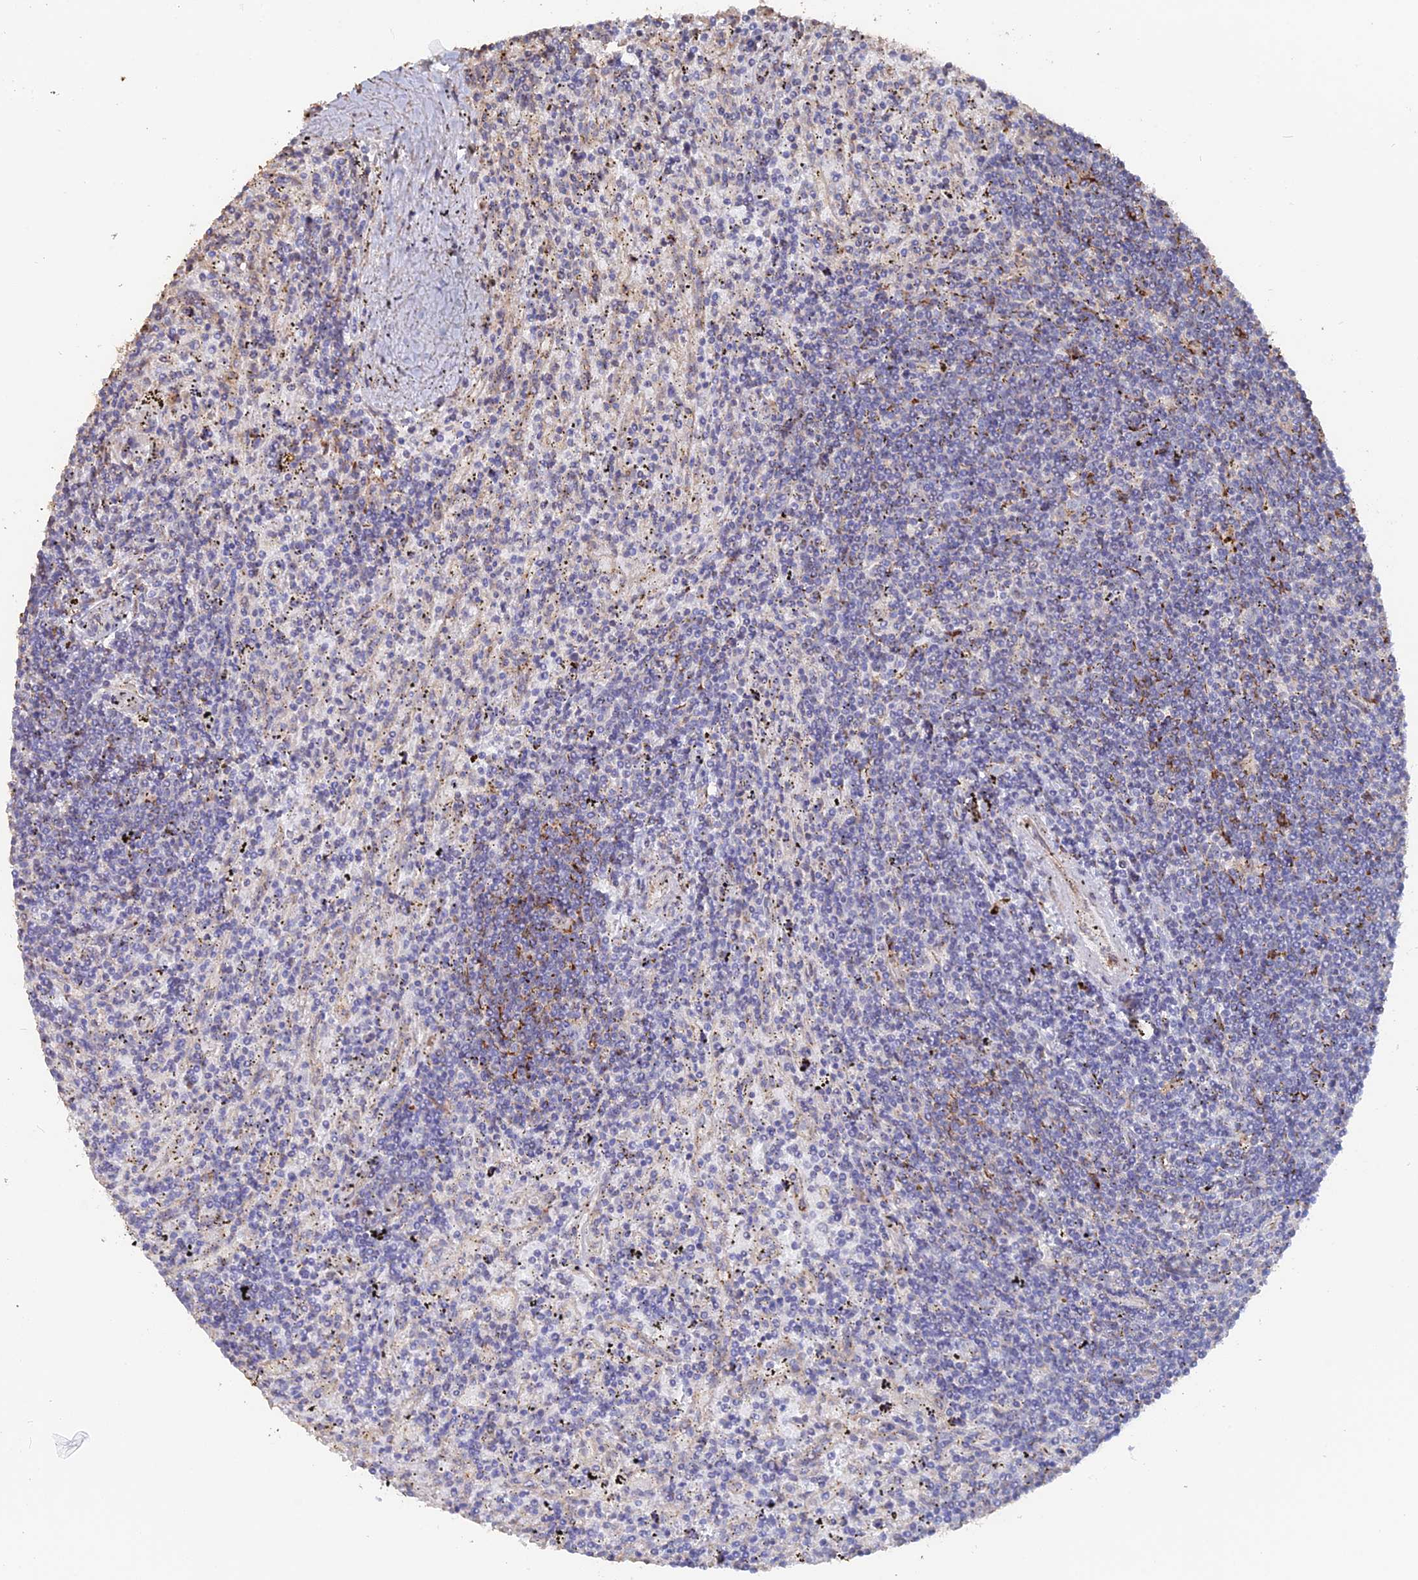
{"staining": {"intensity": "negative", "quantity": "none", "location": "none"}, "tissue": "lymphoma", "cell_type": "Tumor cells", "image_type": "cancer", "snomed": [{"axis": "morphology", "description": "Malignant lymphoma, non-Hodgkin's type, Low grade"}, {"axis": "topography", "description": "Spleen"}], "caption": "Tumor cells show no significant protein expression in low-grade malignant lymphoma, non-Hodgkin's type.", "gene": "SEMG2", "patient": {"sex": "male", "age": 76}}